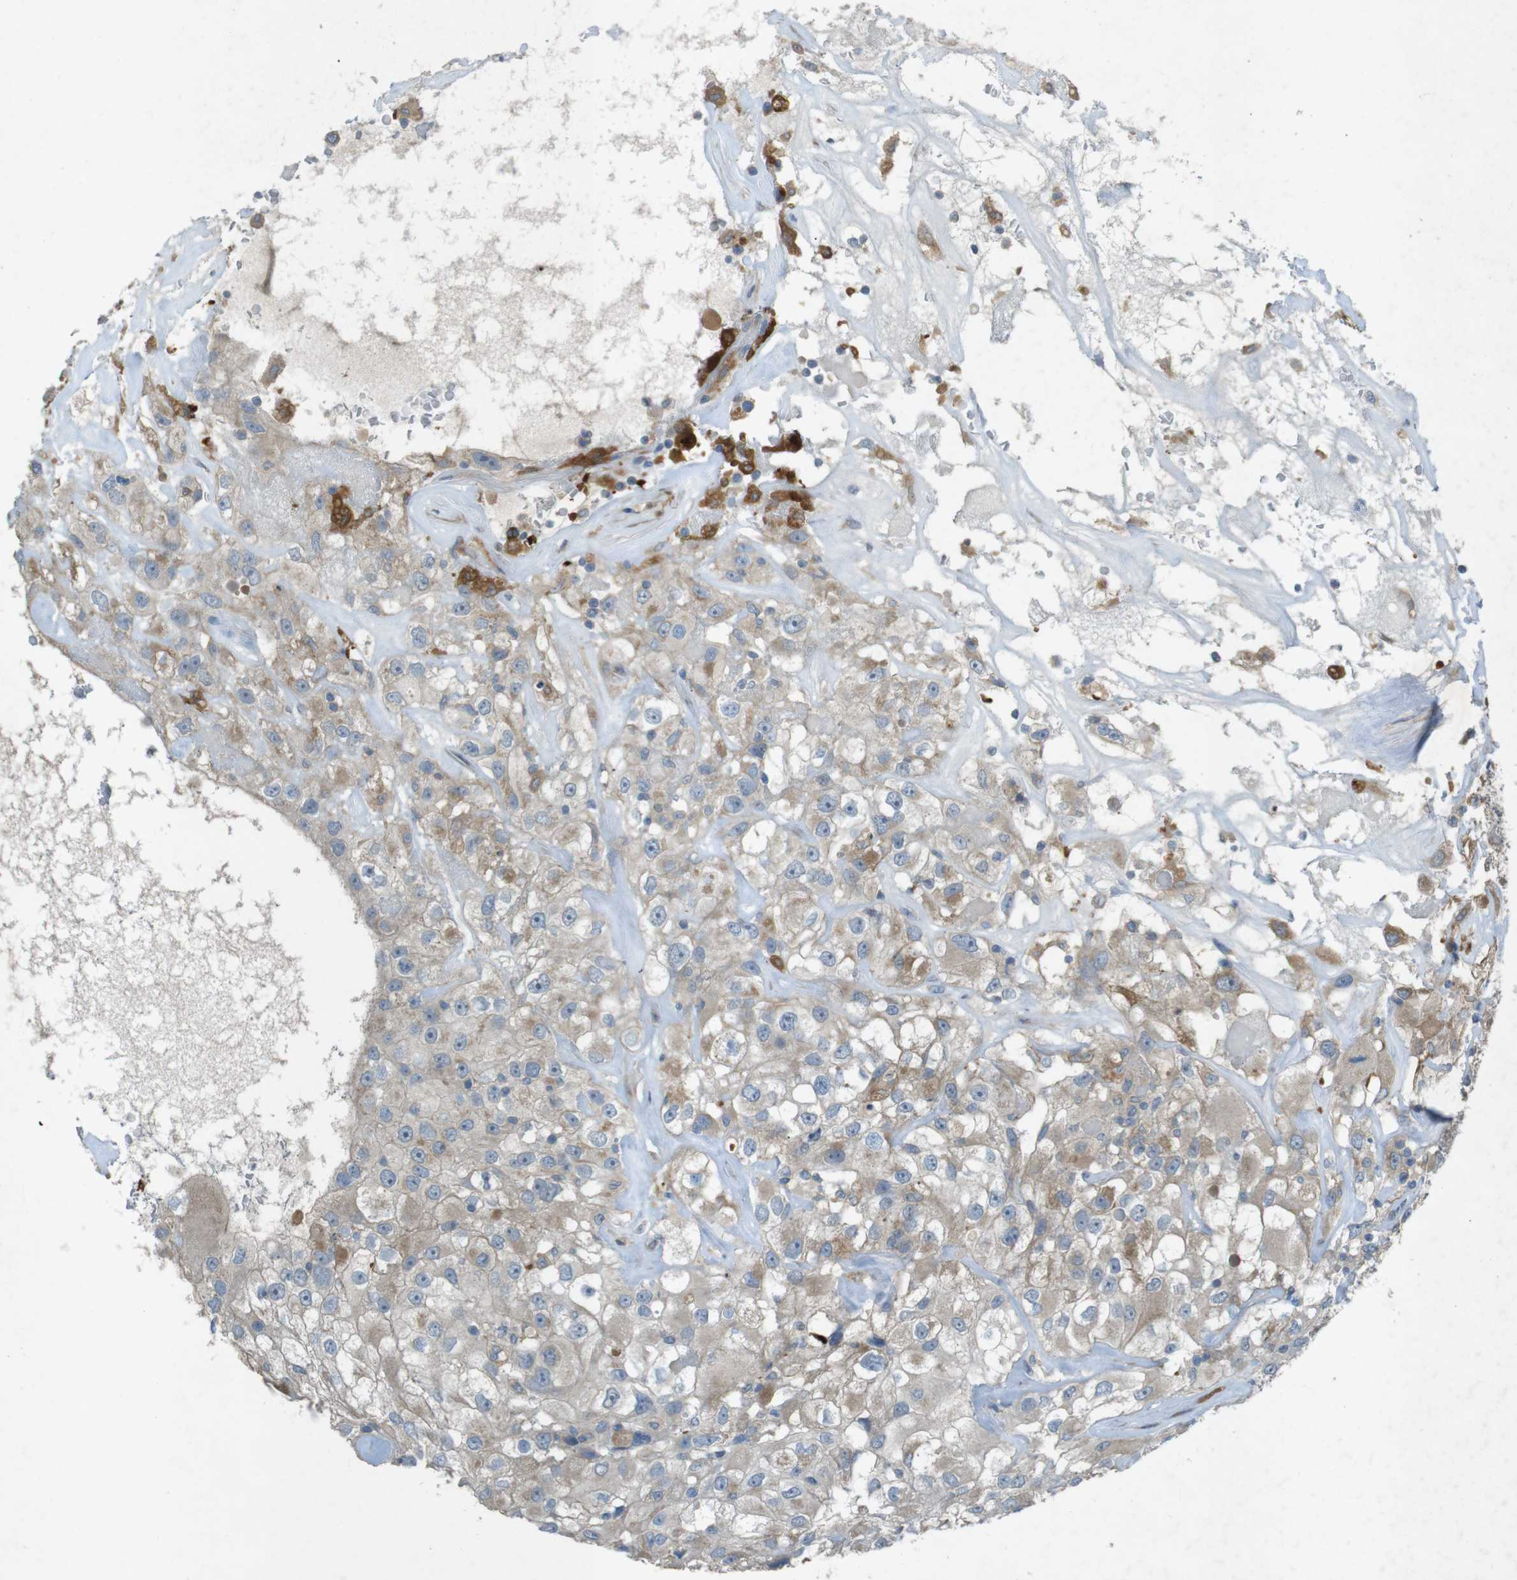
{"staining": {"intensity": "weak", "quantity": ">75%", "location": "cytoplasmic/membranous"}, "tissue": "renal cancer", "cell_type": "Tumor cells", "image_type": "cancer", "snomed": [{"axis": "morphology", "description": "Adenocarcinoma, NOS"}, {"axis": "topography", "description": "Kidney"}], "caption": "The histopathology image reveals staining of renal cancer, revealing weak cytoplasmic/membranous protein staining (brown color) within tumor cells.", "gene": "TMEM41B", "patient": {"sex": "female", "age": 52}}